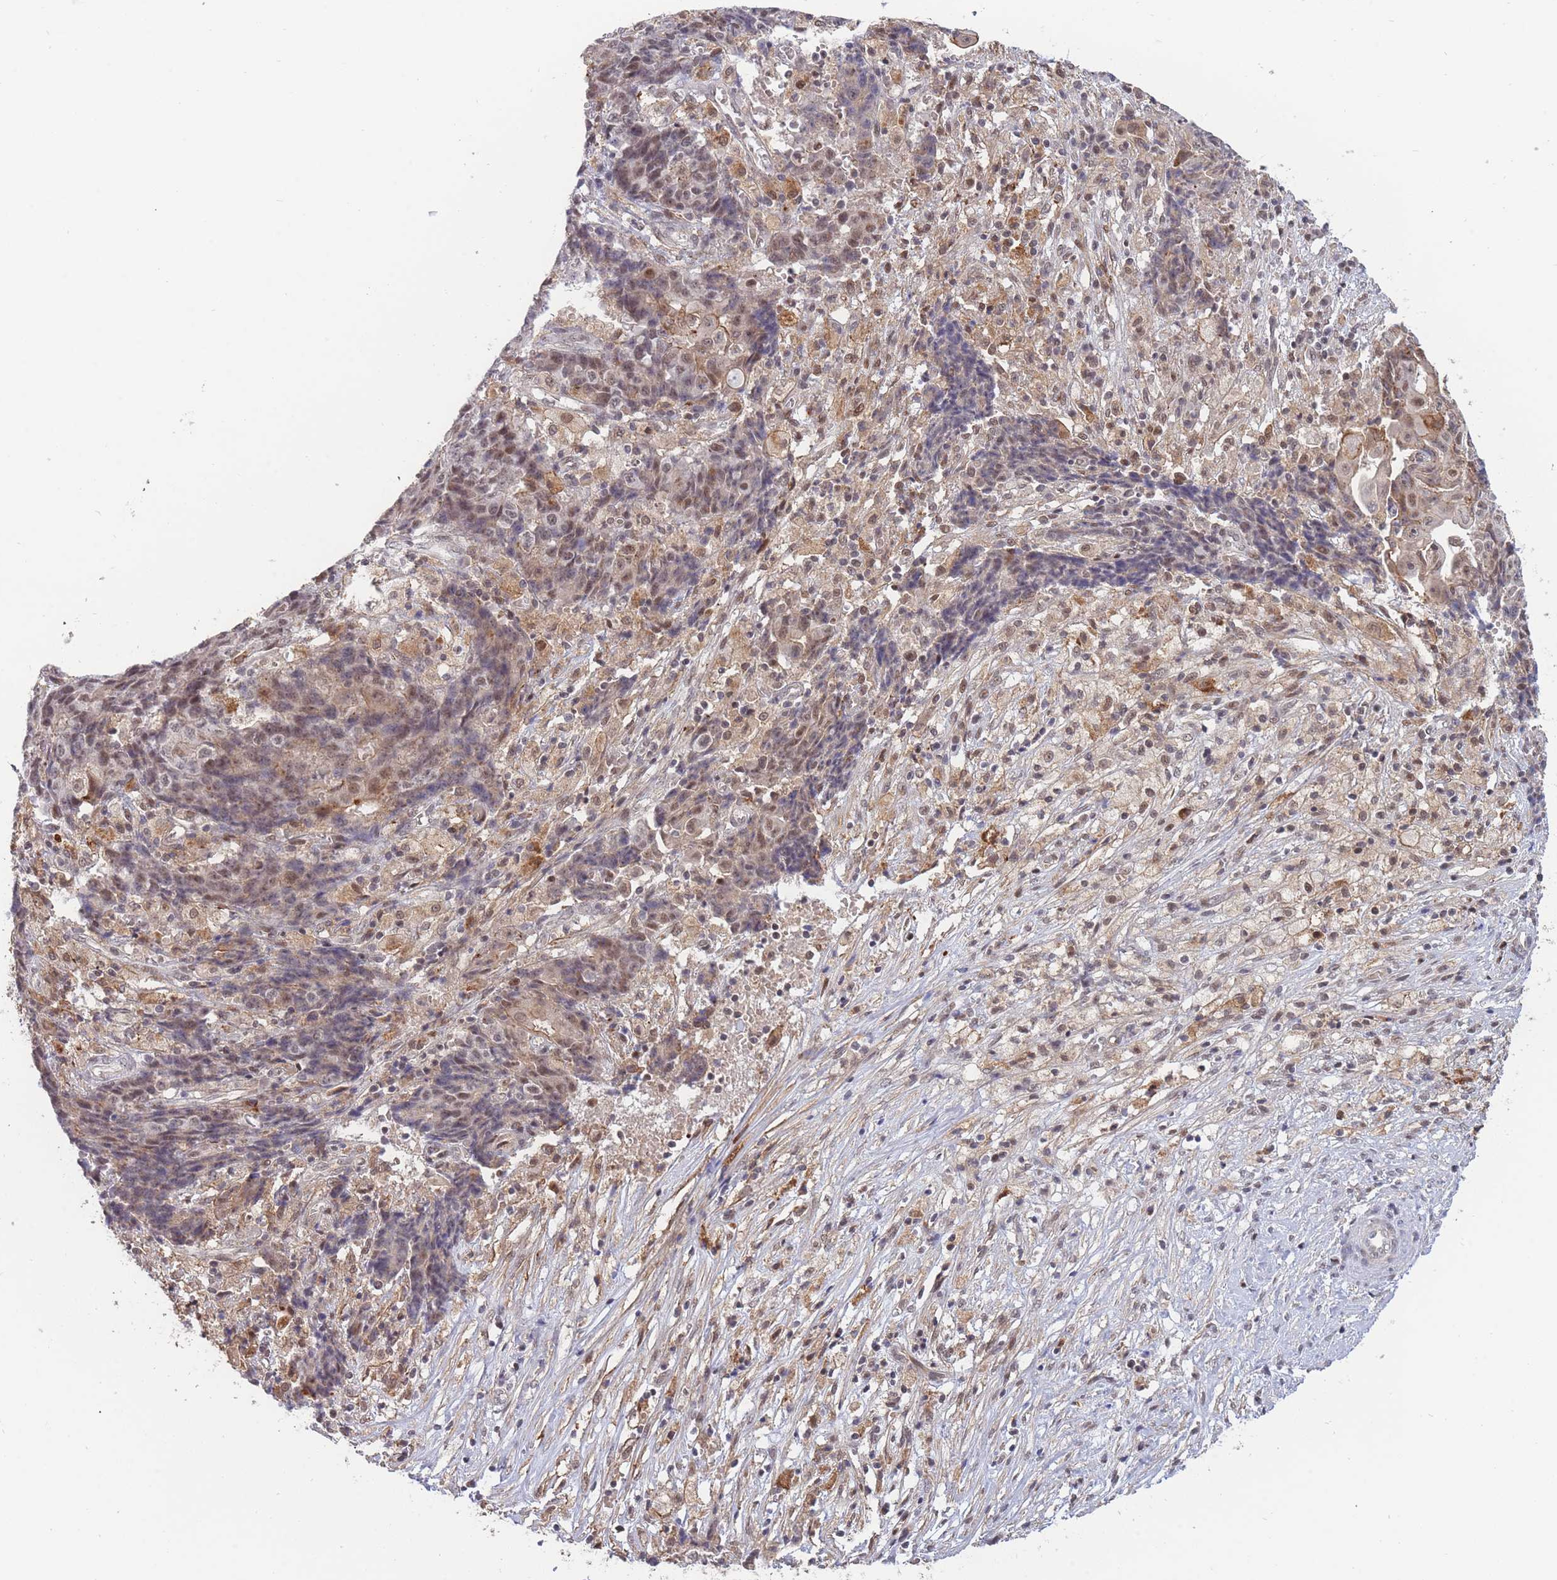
{"staining": {"intensity": "moderate", "quantity": "25%-75%", "location": "cytoplasmic/membranous,nuclear"}, "tissue": "ovarian cancer", "cell_type": "Tumor cells", "image_type": "cancer", "snomed": [{"axis": "morphology", "description": "Carcinoma, endometroid"}, {"axis": "topography", "description": "Ovary"}], "caption": "Endometroid carcinoma (ovarian) was stained to show a protein in brown. There is medium levels of moderate cytoplasmic/membranous and nuclear staining in about 25%-75% of tumor cells. (DAB IHC, brown staining for protein, blue staining for nuclei).", "gene": "BOD1L1", "patient": {"sex": "female", "age": 42}}